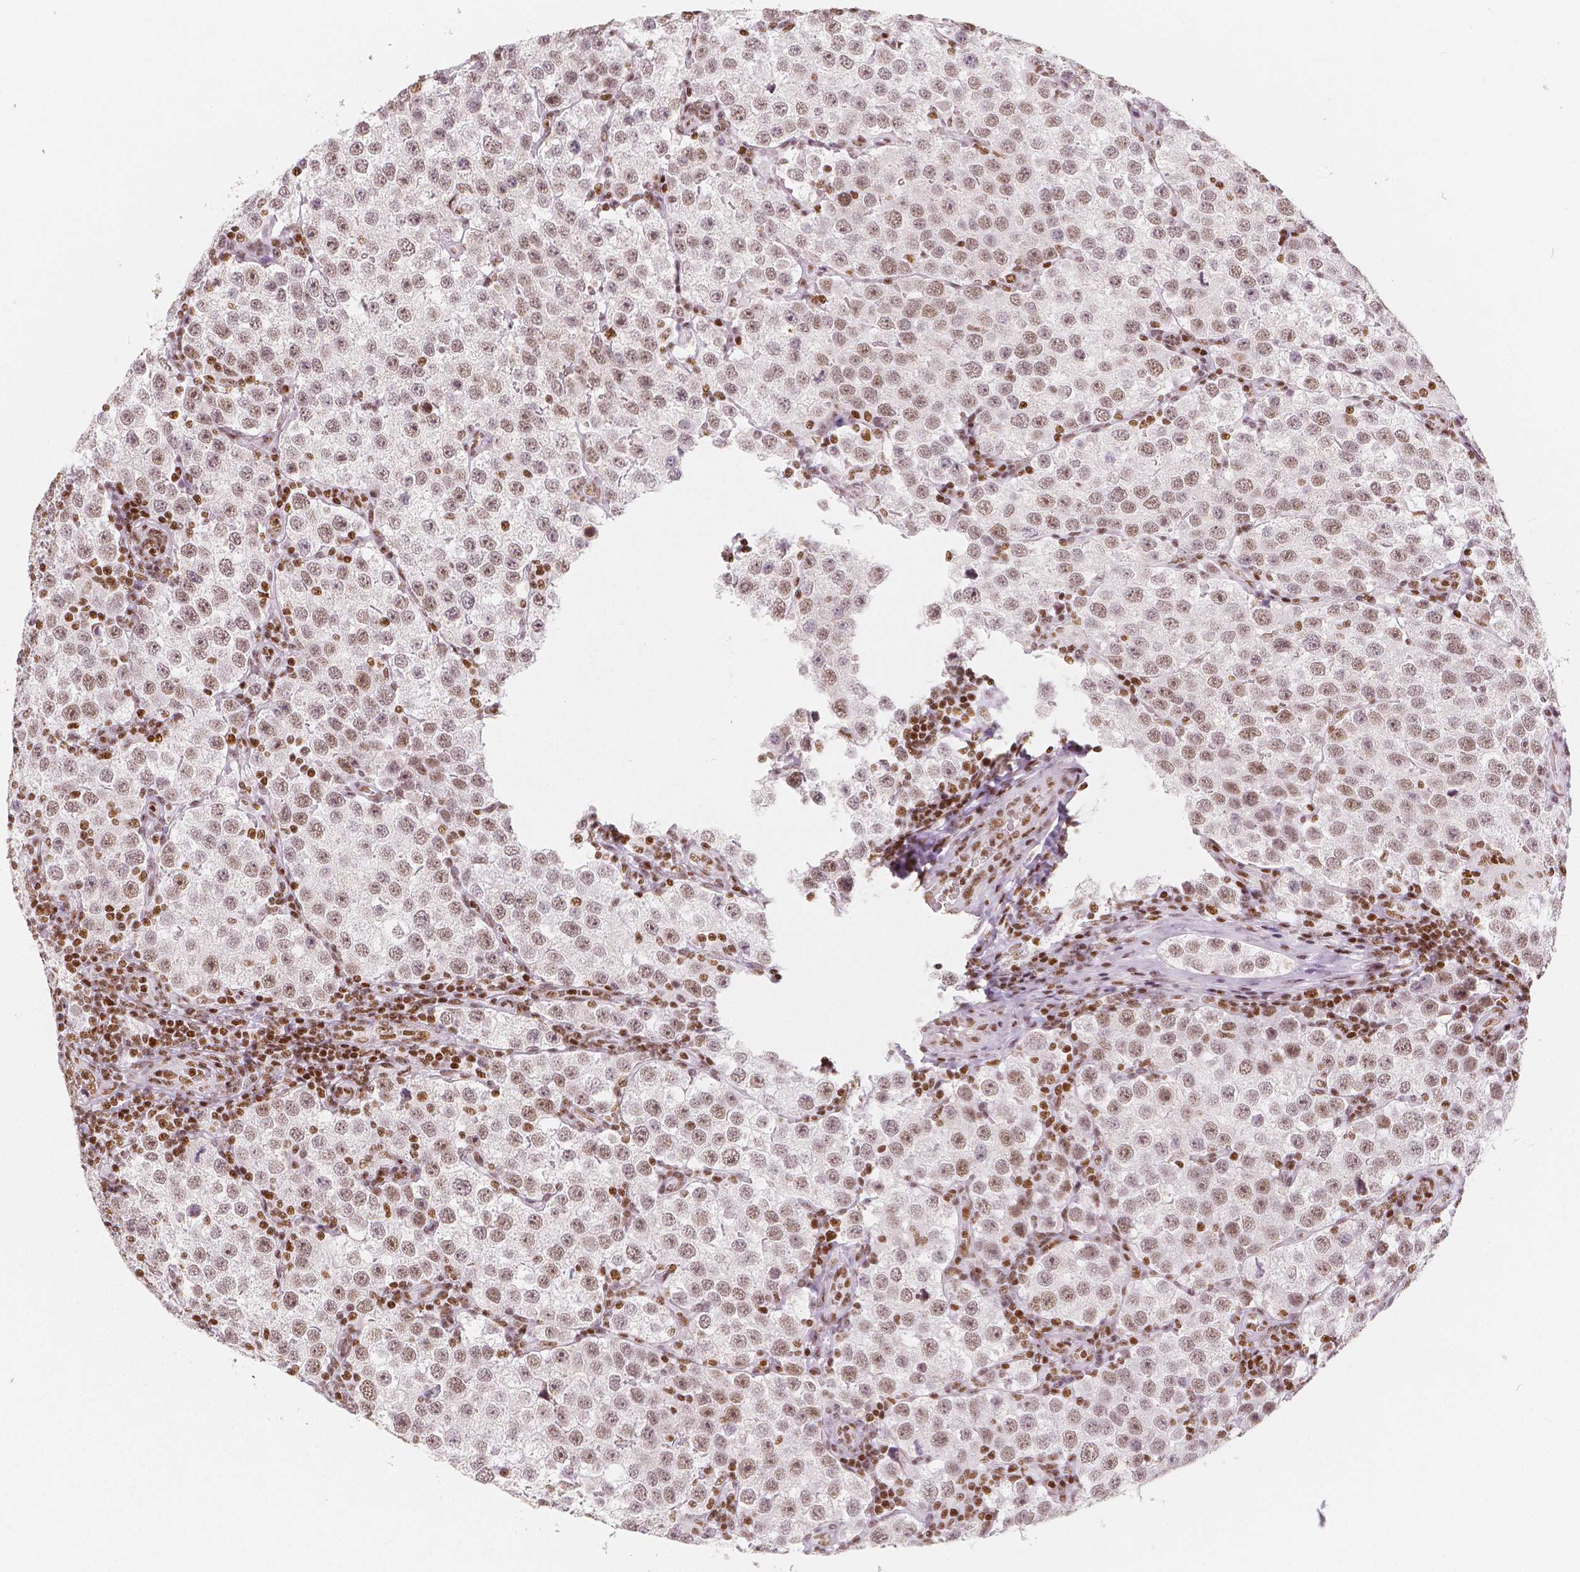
{"staining": {"intensity": "moderate", "quantity": ">75%", "location": "nuclear"}, "tissue": "testis cancer", "cell_type": "Tumor cells", "image_type": "cancer", "snomed": [{"axis": "morphology", "description": "Seminoma, NOS"}, {"axis": "topography", "description": "Testis"}], "caption": "Tumor cells exhibit medium levels of moderate nuclear positivity in approximately >75% of cells in human testis cancer (seminoma).", "gene": "HDAC1", "patient": {"sex": "male", "age": 37}}